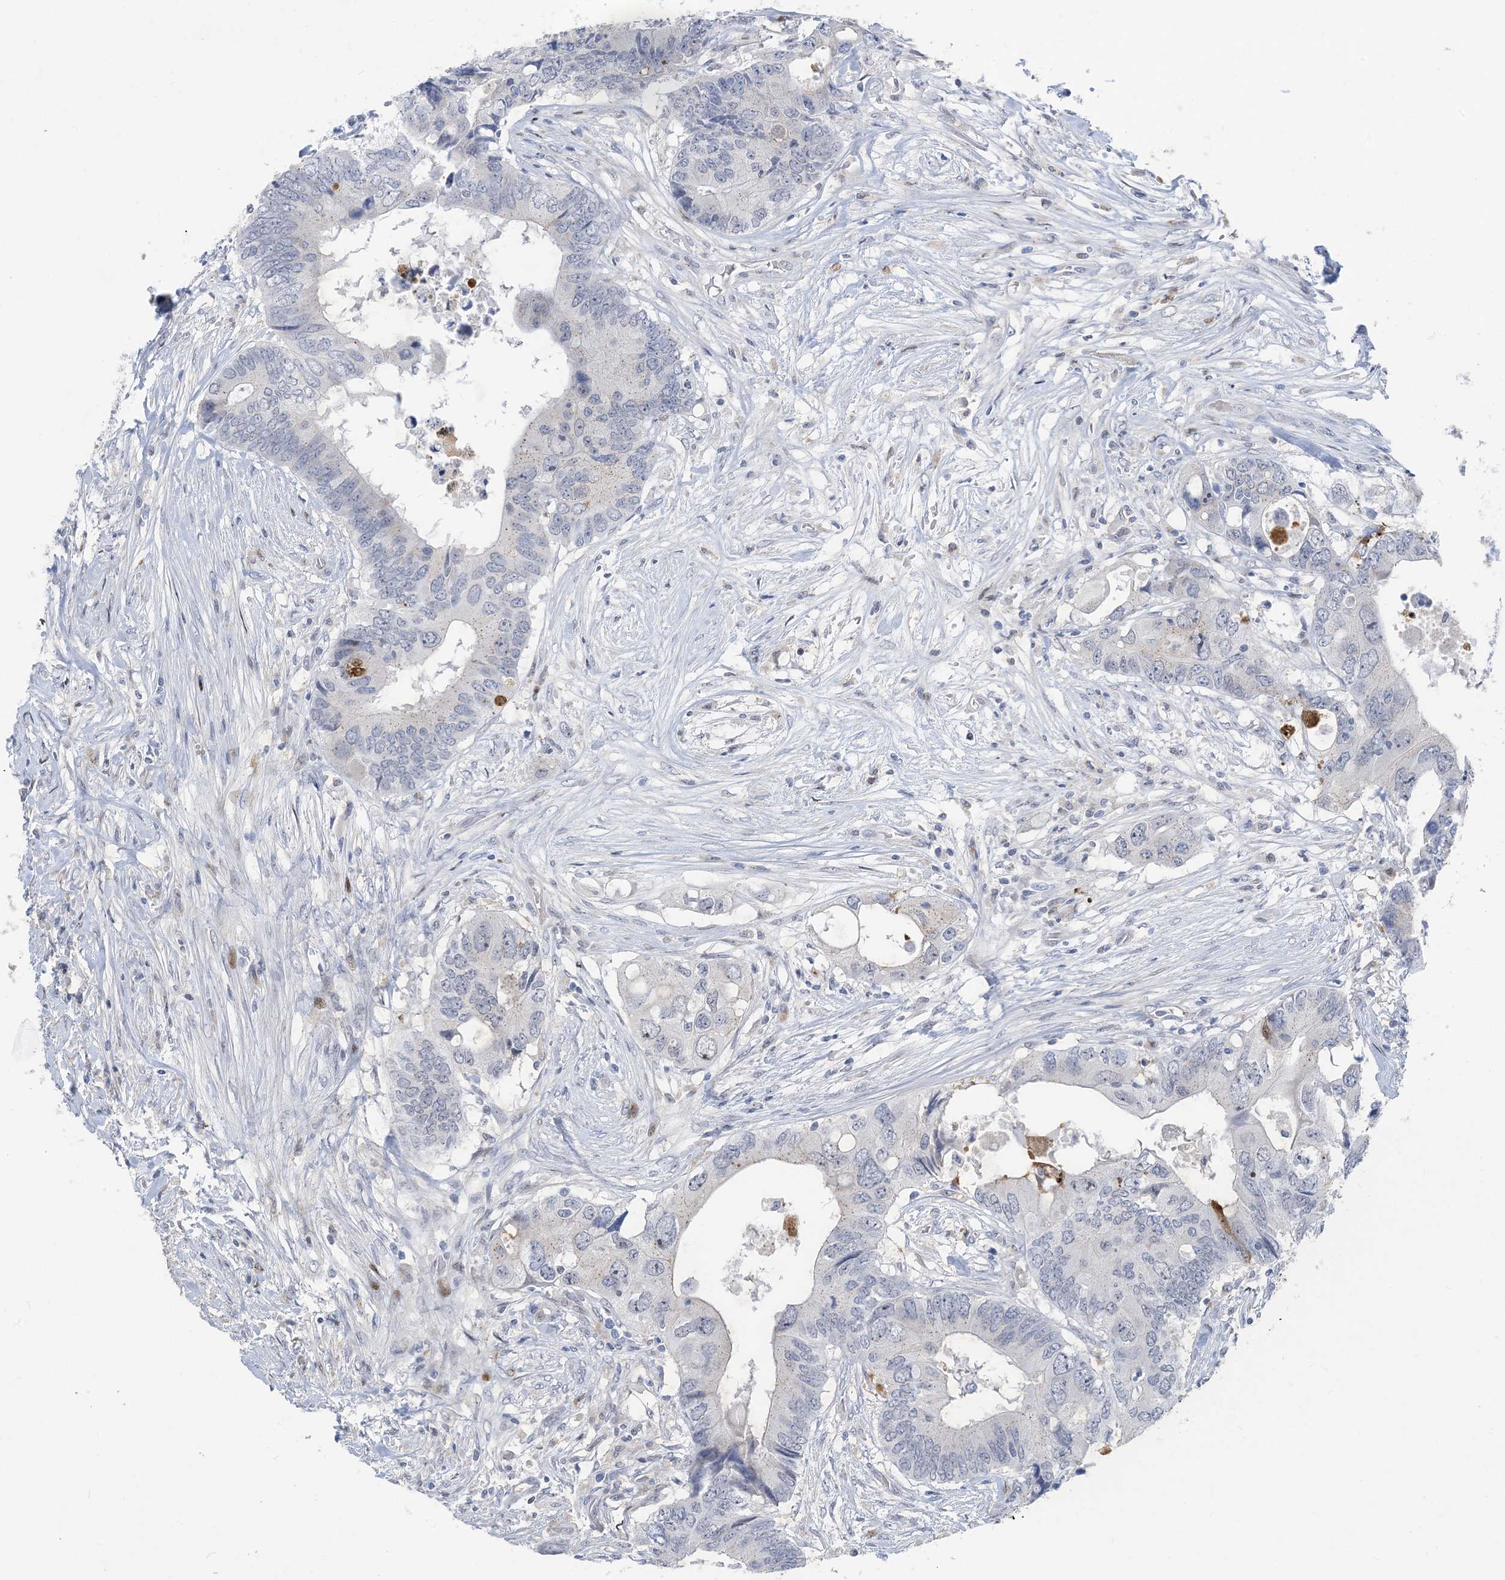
{"staining": {"intensity": "negative", "quantity": "none", "location": "none"}, "tissue": "colorectal cancer", "cell_type": "Tumor cells", "image_type": "cancer", "snomed": [{"axis": "morphology", "description": "Adenocarcinoma, NOS"}, {"axis": "topography", "description": "Colon"}], "caption": "This is an immunohistochemistry histopathology image of human colorectal adenocarcinoma. There is no staining in tumor cells.", "gene": "SLC25A53", "patient": {"sex": "male", "age": 71}}